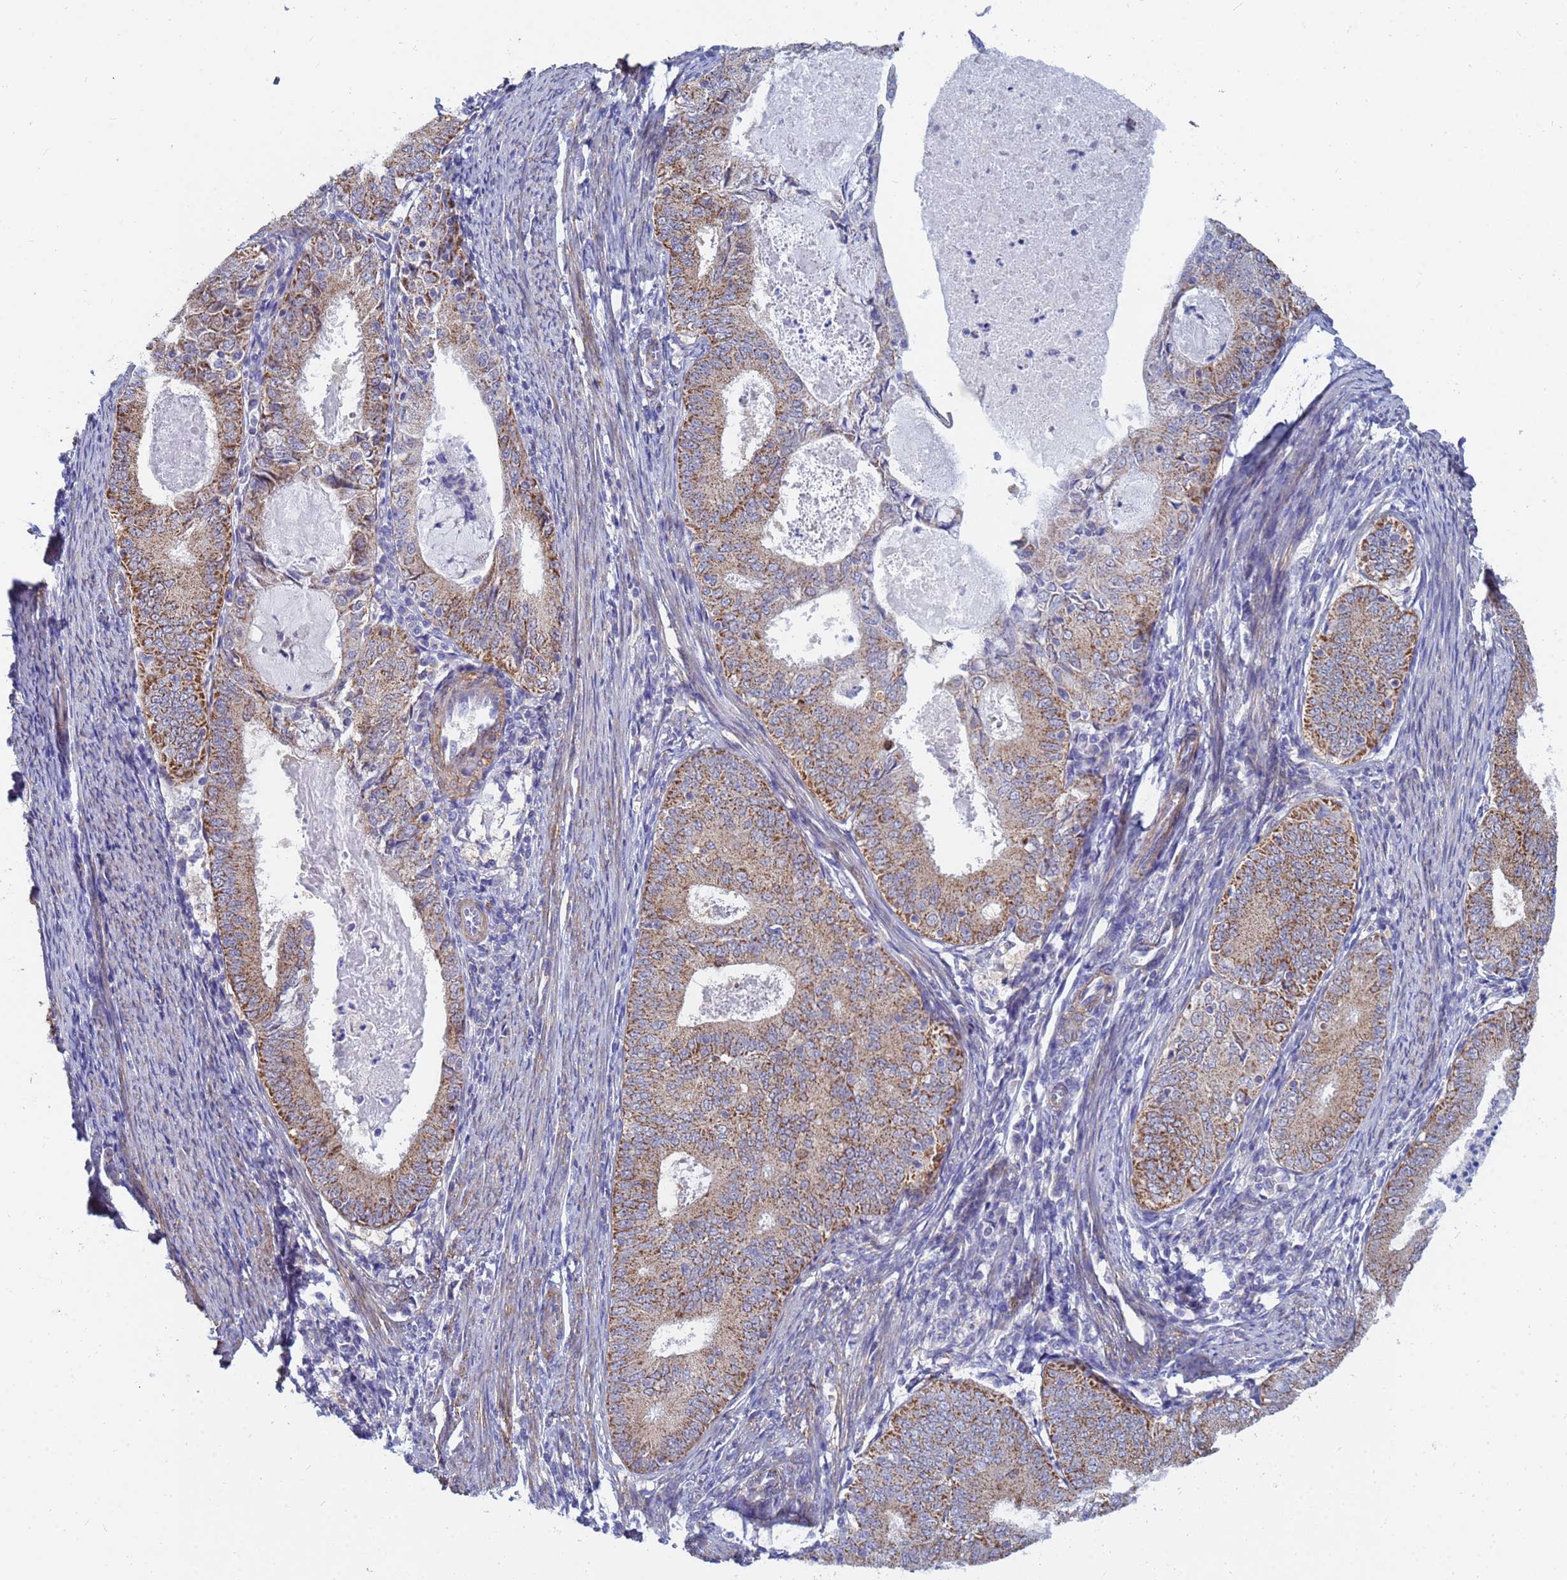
{"staining": {"intensity": "moderate", "quantity": ">75%", "location": "cytoplasmic/membranous"}, "tissue": "endometrial cancer", "cell_type": "Tumor cells", "image_type": "cancer", "snomed": [{"axis": "morphology", "description": "Adenocarcinoma, NOS"}, {"axis": "topography", "description": "Endometrium"}], "caption": "The immunohistochemical stain highlights moderate cytoplasmic/membranous expression in tumor cells of endometrial cancer (adenocarcinoma) tissue.", "gene": "SDR39U1", "patient": {"sex": "female", "age": 57}}